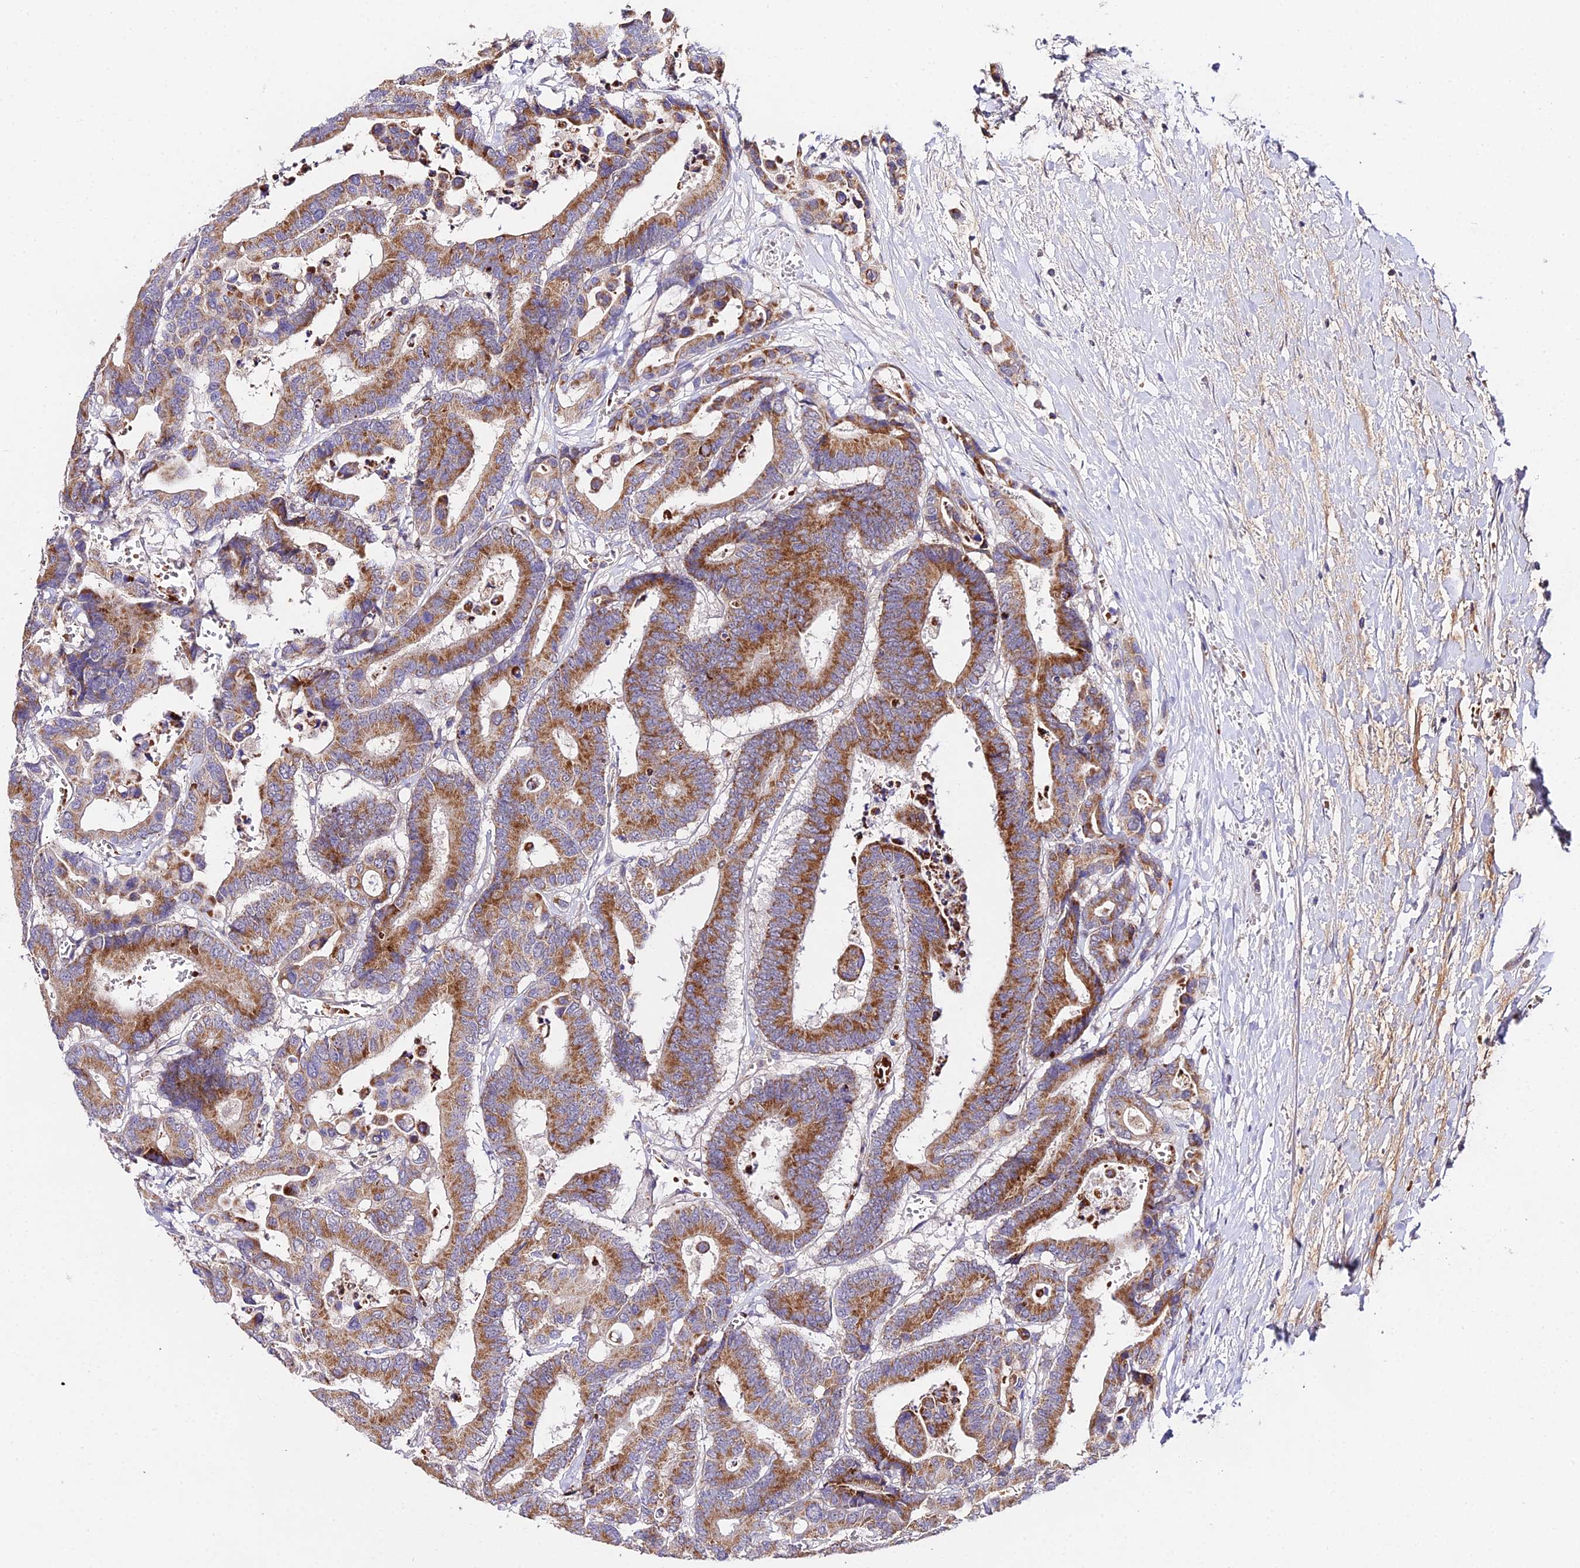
{"staining": {"intensity": "moderate", "quantity": ">75%", "location": "cytoplasmic/membranous"}, "tissue": "colorectal cancer", "cell_type": "Tumor cells", "image_type": "cancer", "snomed": [{"axis": "morphology", "description": "Normal tissue, NOS"}, {"axis": "morphology", "description": "Adenocarcinoma, NOS"}, {"axis": "topography", "description": "Colon"}], "caption": "Colorectal cancer stained with a brown dye shows moderate cytoplasmic/membranous positive staining in approximately >75% of tumor cells.", "gene": "WDR5B", "patient": {"sex": "male", "age": 82}}